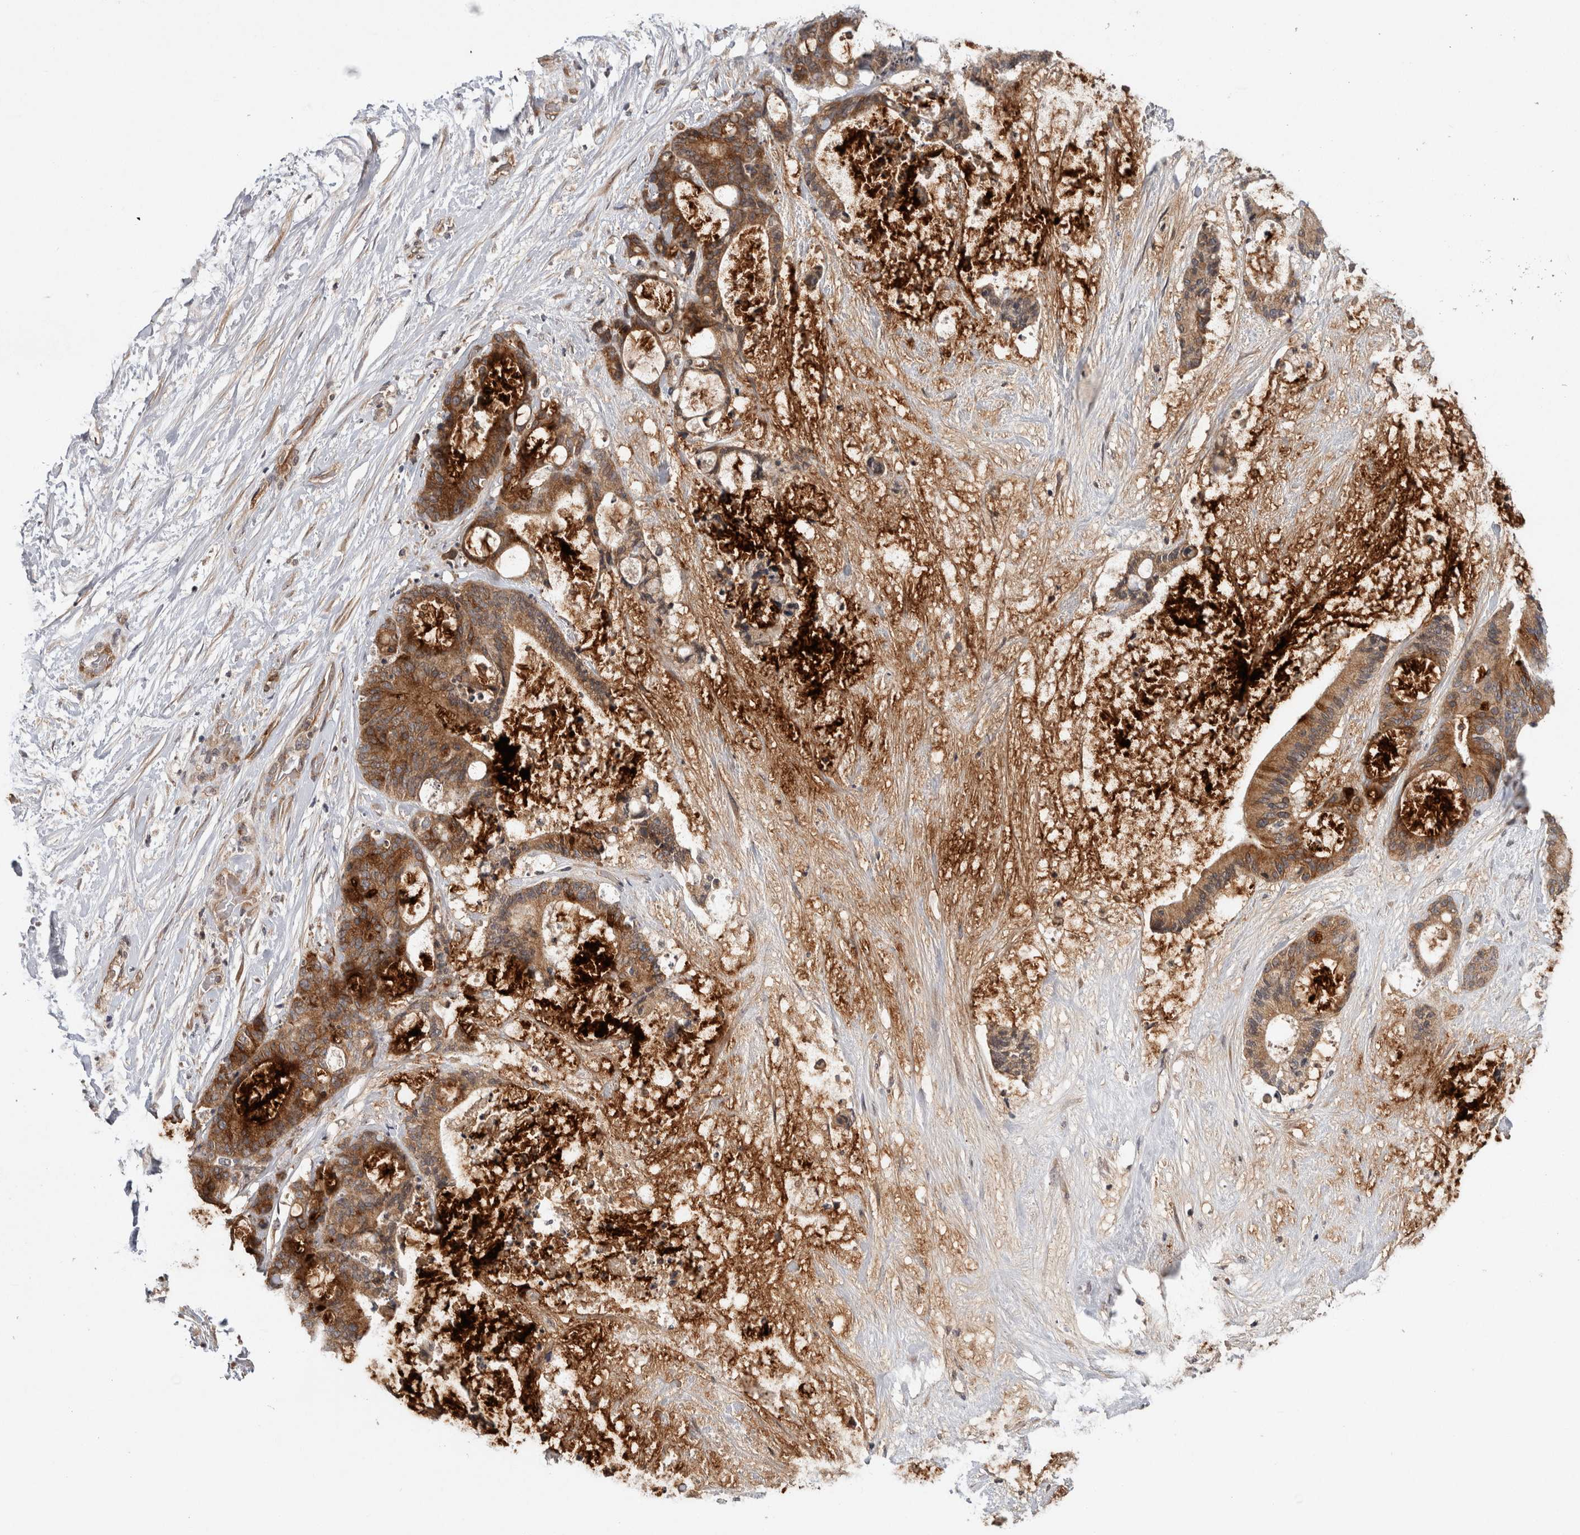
{"staining": {"intensity": "moderate", "quantity": ">75%", "location": "cytoplasmic/membranous"}, "tissue": "liver cancer", "cell_type": "Tumor cells", "image_type": "cancer", "snomed": [{"axis": "morphology", "description": "Cholangiocarcinoma"}, {"axis": "topography", "description": "Liver"}], "caption": "An immunohistochemistry photomicrograph of neoplastic tissue is shown. Protein staining in brown labels moderate cytoplasmic/membranous positivity in liver cholangiocarcinoma within tumor cells.", "gene": "HMOX2", "patient": {"sex": "female", "age": 73}}